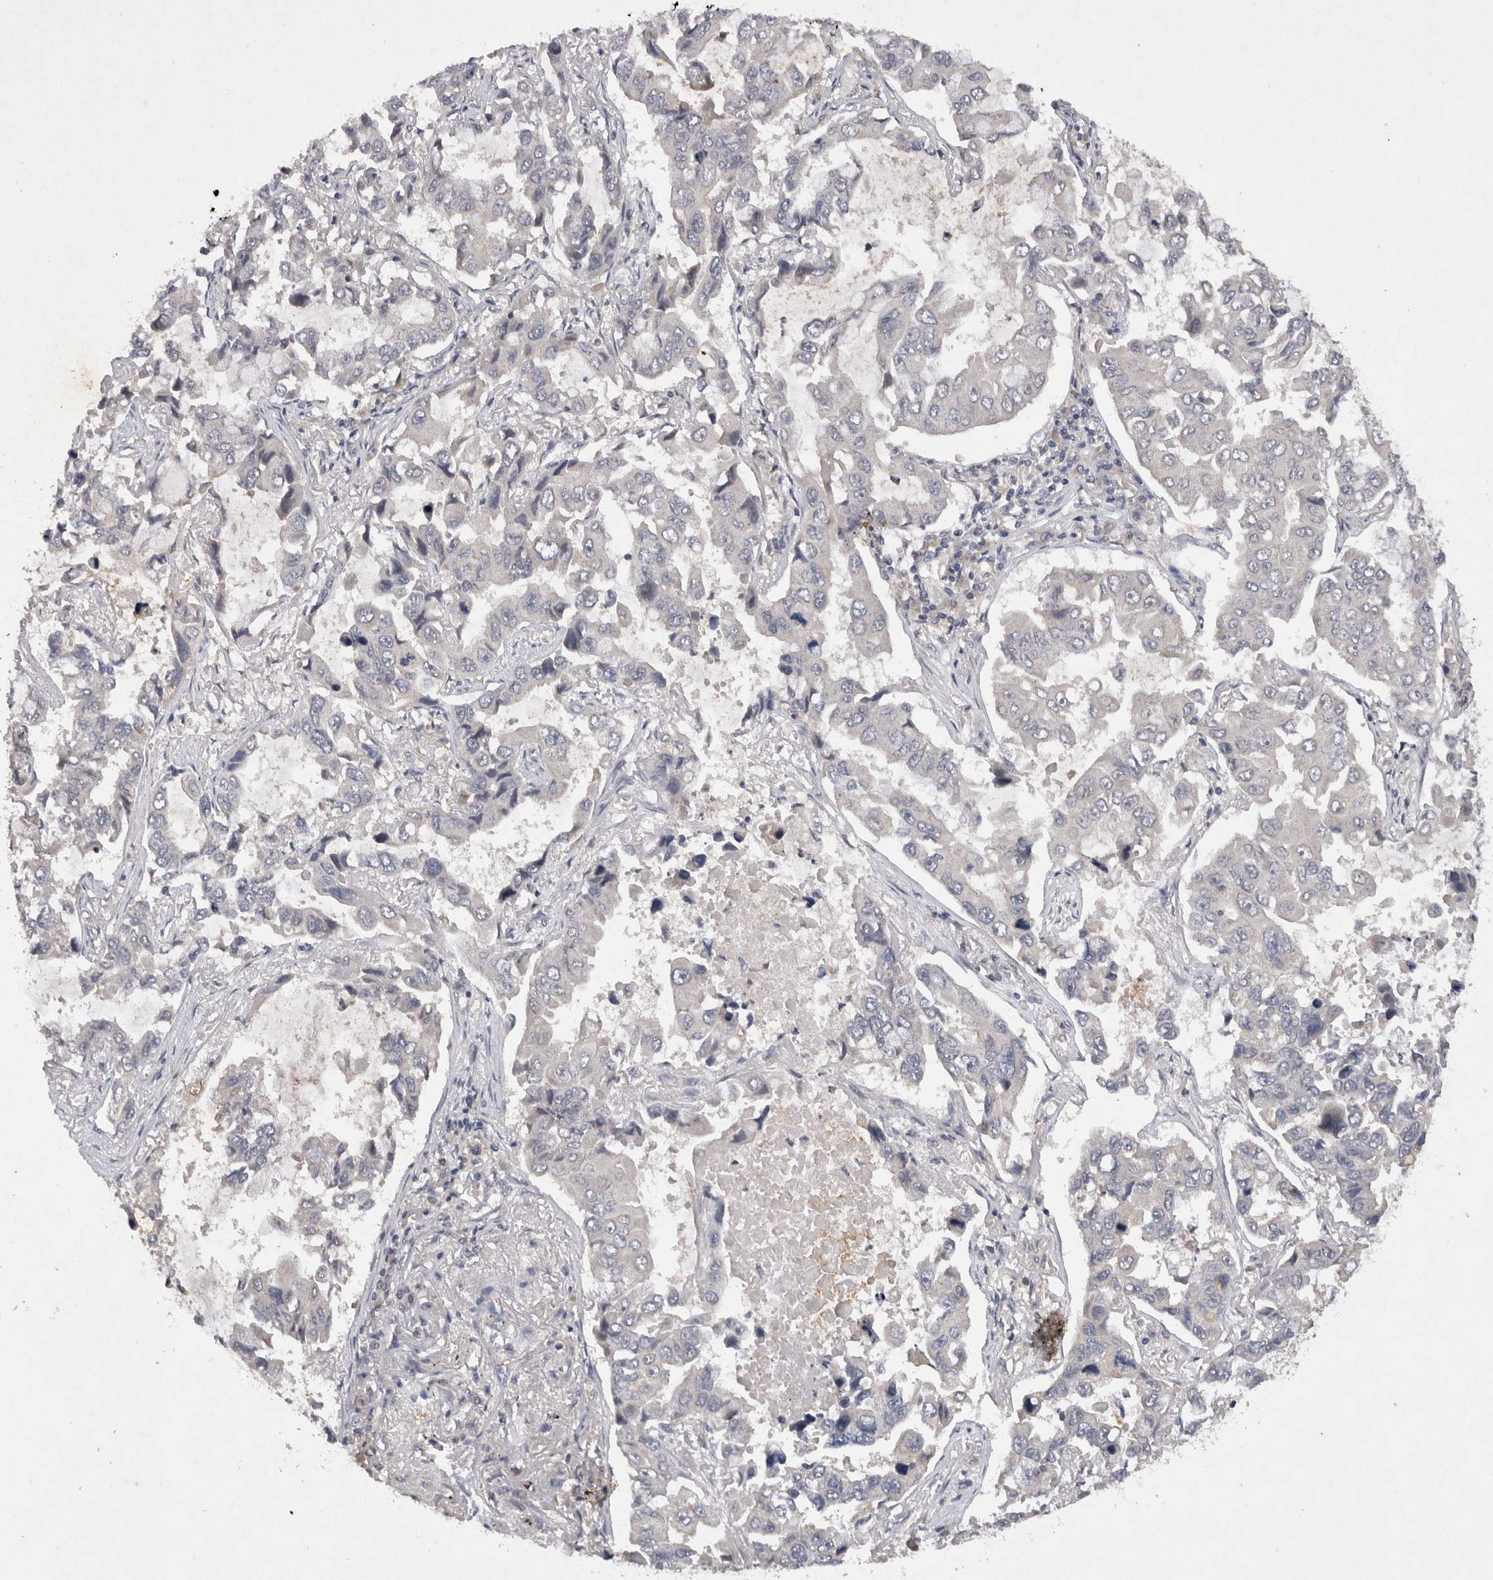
{"staining": {"intensity": "negative", "quantity": "none", "location": "none"}, "tissue": "lung cancer", "cell_type": "Tumor cells", "image_type": "cancer", "snomed": [{"axis": "morphology", "description": "Adenocarcinoma, NOS"}, {"axis": "topography", "description": "Lung"}], "caption": "An immunohistochemistry photomicrograph of lung adenocarcinoma is shown. There is no staining in tumor cells of lung adenocarcinoma. Nuclei are stained in blue.", "gene": "RASSF3", "patient": {"sex": "male", "age": 64}}